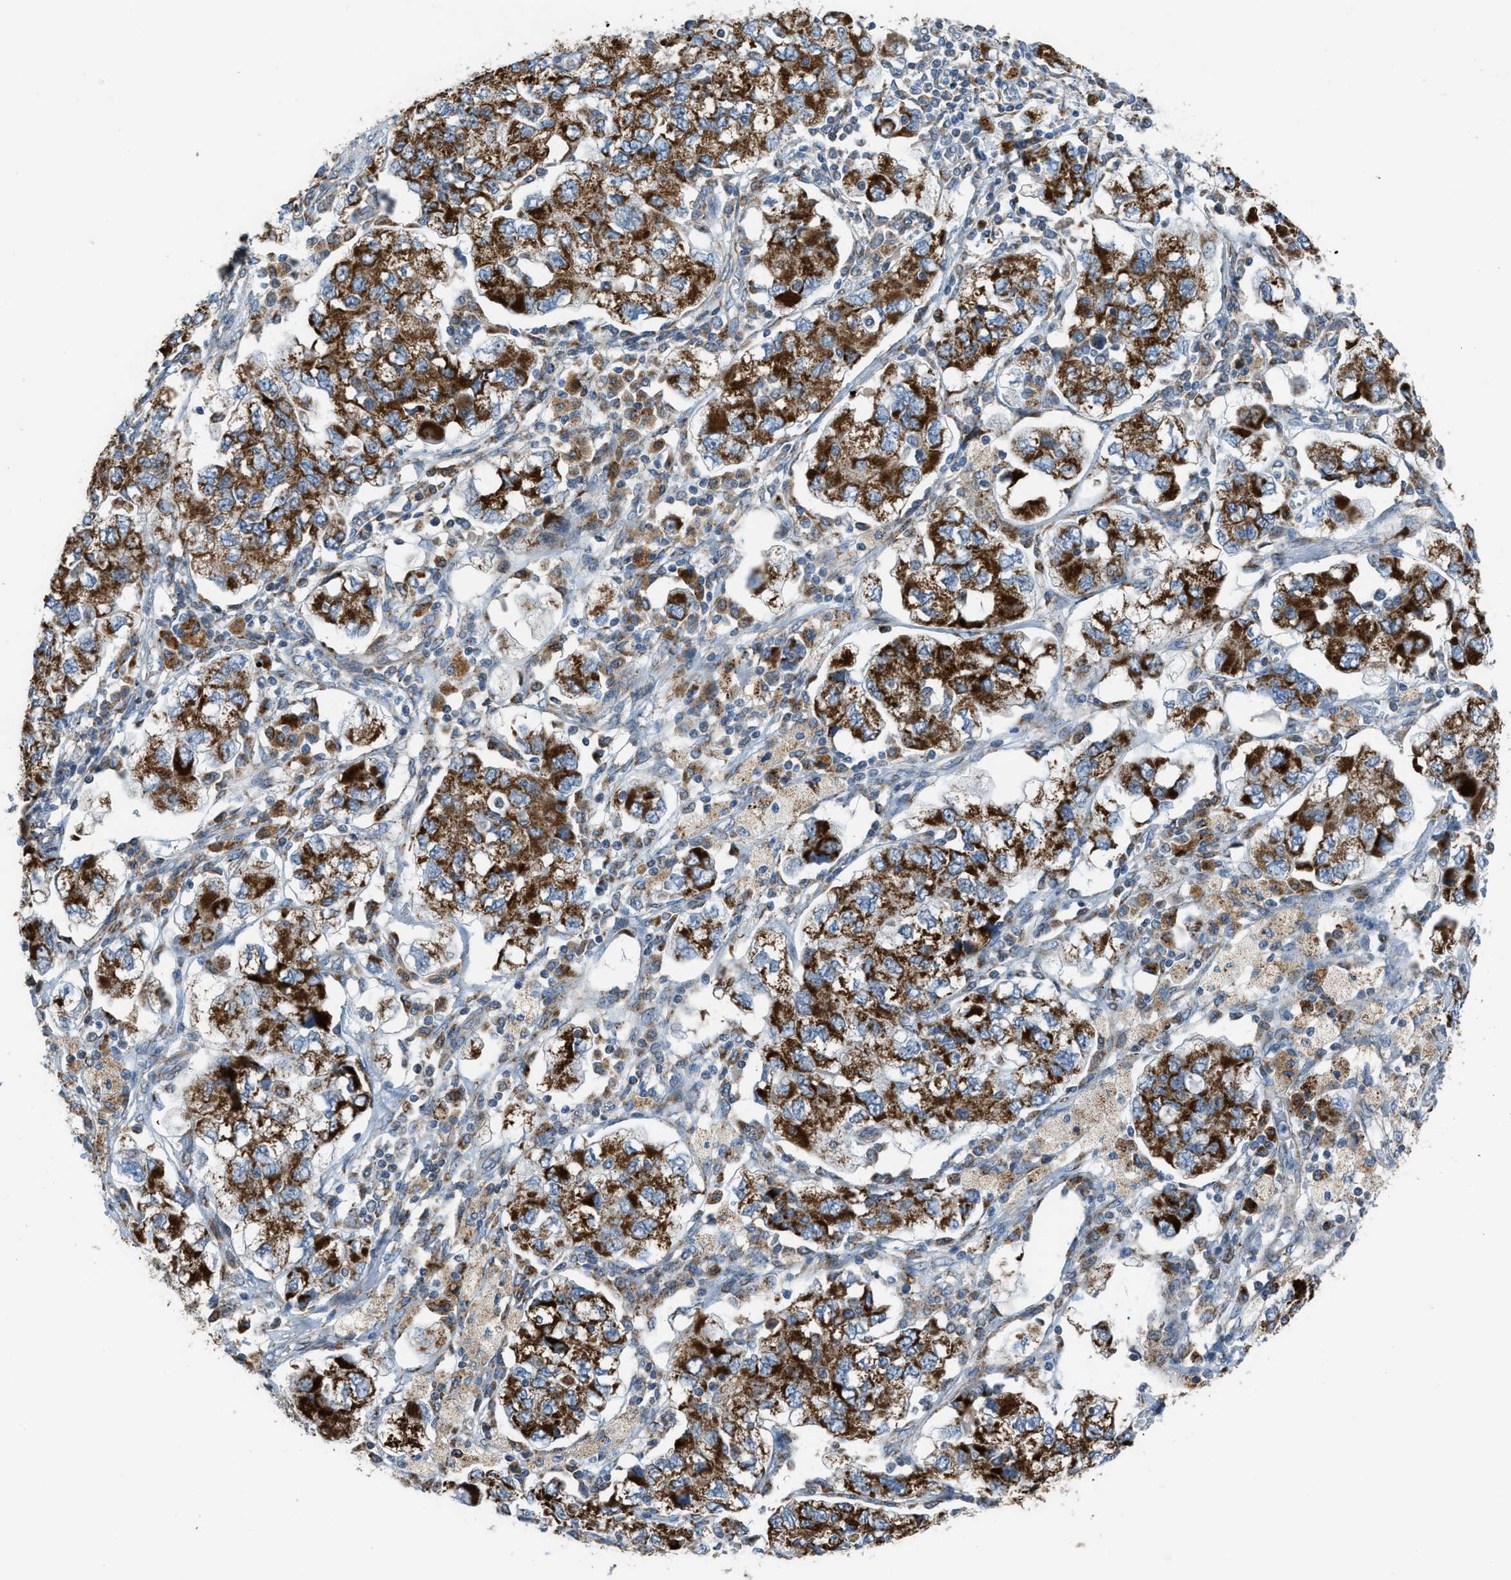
{"staining": {"intensity": "strong", "quantity": ">75%", "location": "cytoplasmic/membranous"}, "tissue": "ovarian cancer", "cell_type": "Tumor cells", "image_type": "cancer", "snomed": [{"axis": "morphology", "description": "Carcinoma, NOS"}, {"axis": "morphology", "description": "Cystadenocarcinoma, serous, NOS"}, {"axis": "topography", "description": "Ovary"}], "caption": "A brown stain labels strong cytoplasmic/membranous expression of a protein in human ovarian serous cystadenocarcinoma tumor cells.", "gene": "SMIM20", "patient": {"sex": "female", "age": 69}}